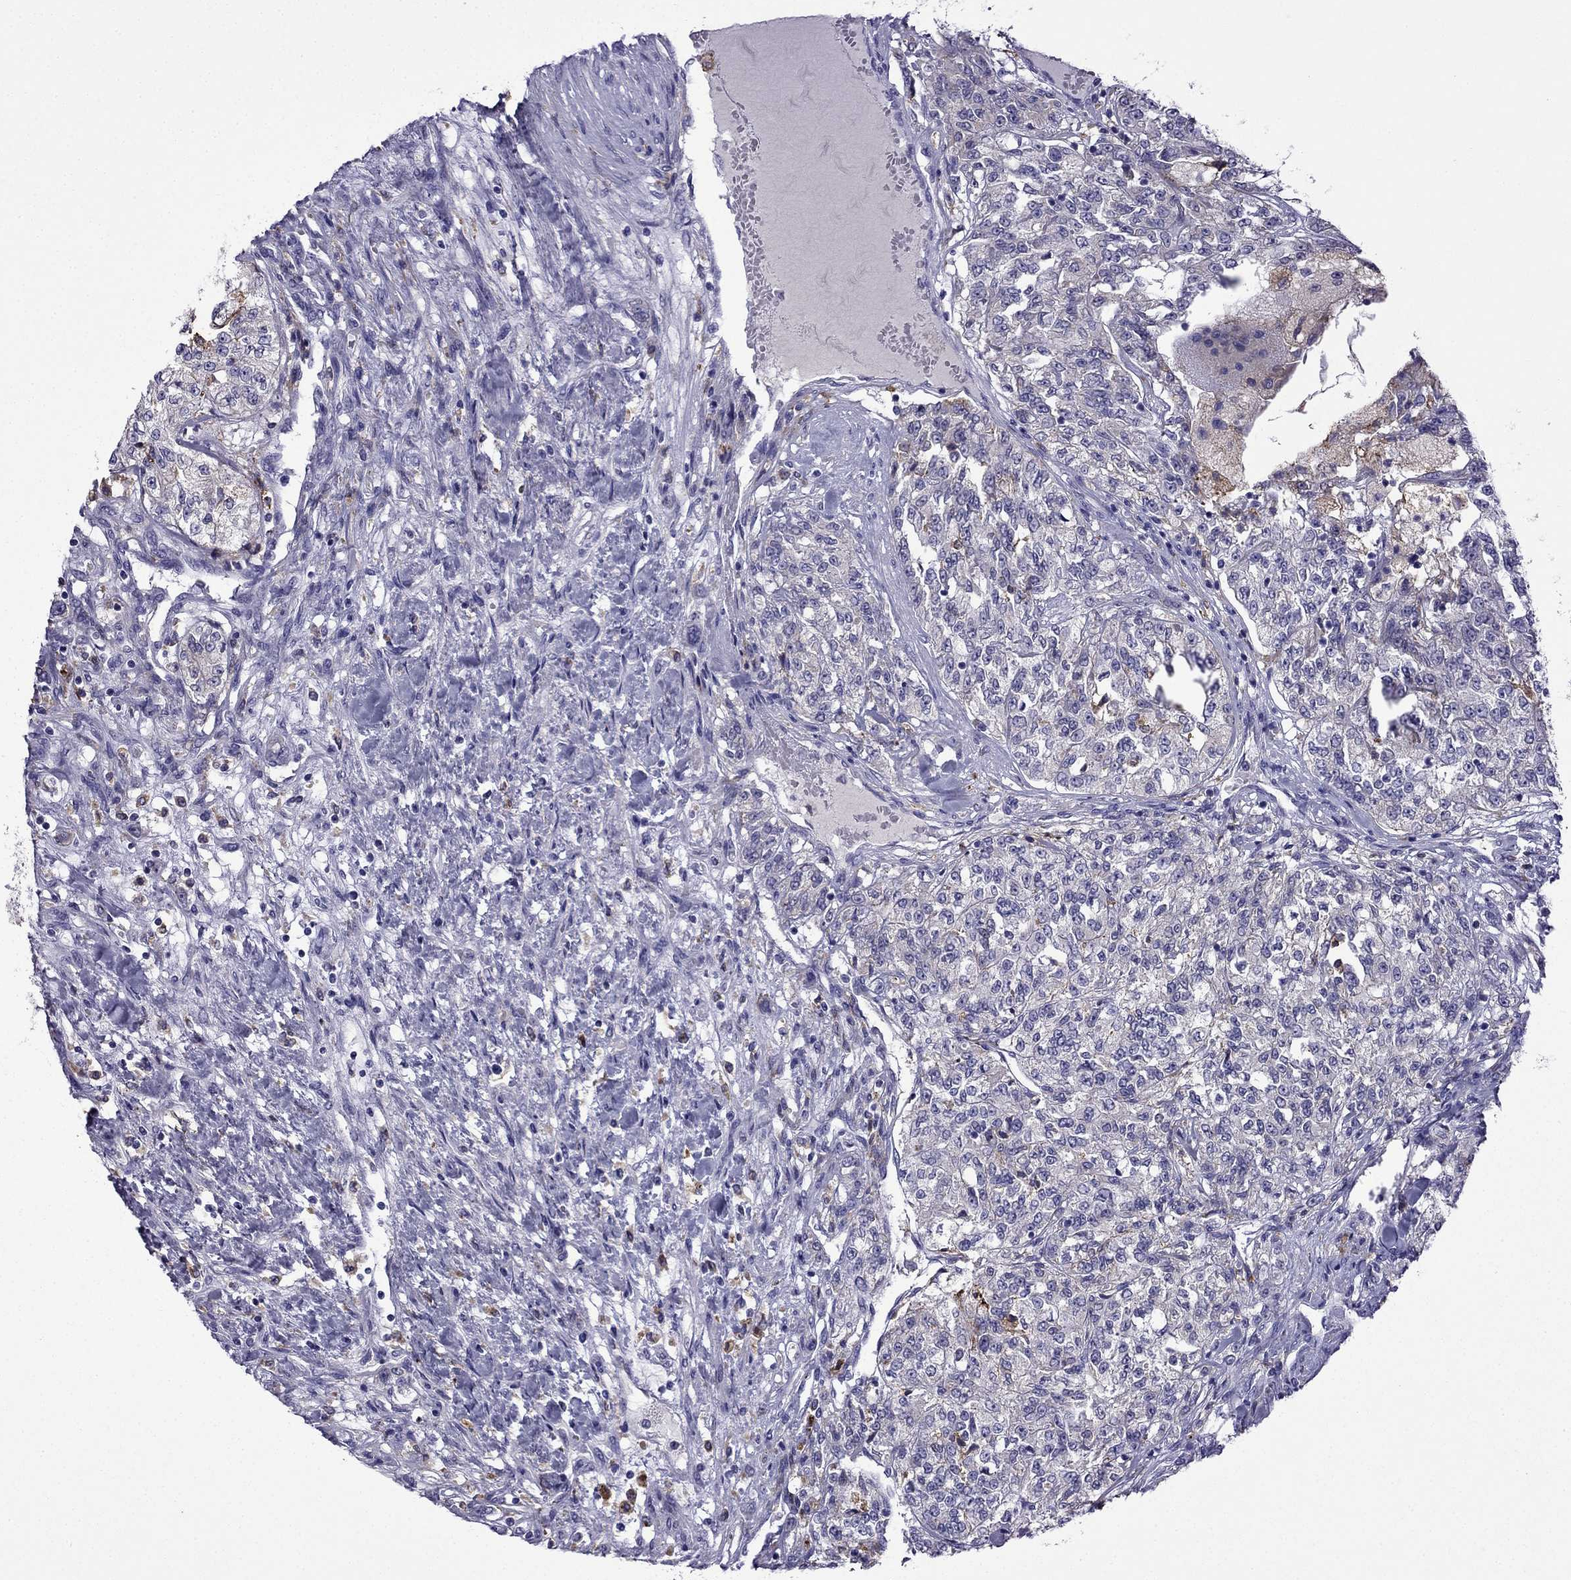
{"staining": {"intensity": "negative", "quantity": "none", "location": "none"}, "tissue": "renal cancer", "cell_type": "Tumor cells", "image_type": "cancer", "snomed": [{"axis": "morphology", "description": "Adenocarcinoma, NOS"}, {"axis": "topography", "description": "Kidney"}], "caption": "Immunohistochemical staining of renal adenocarcinoma demonstrates no significant positivity in tumor cells.", "gene": "TSSK4", "patient": {"sex": "female", "age": 63}}